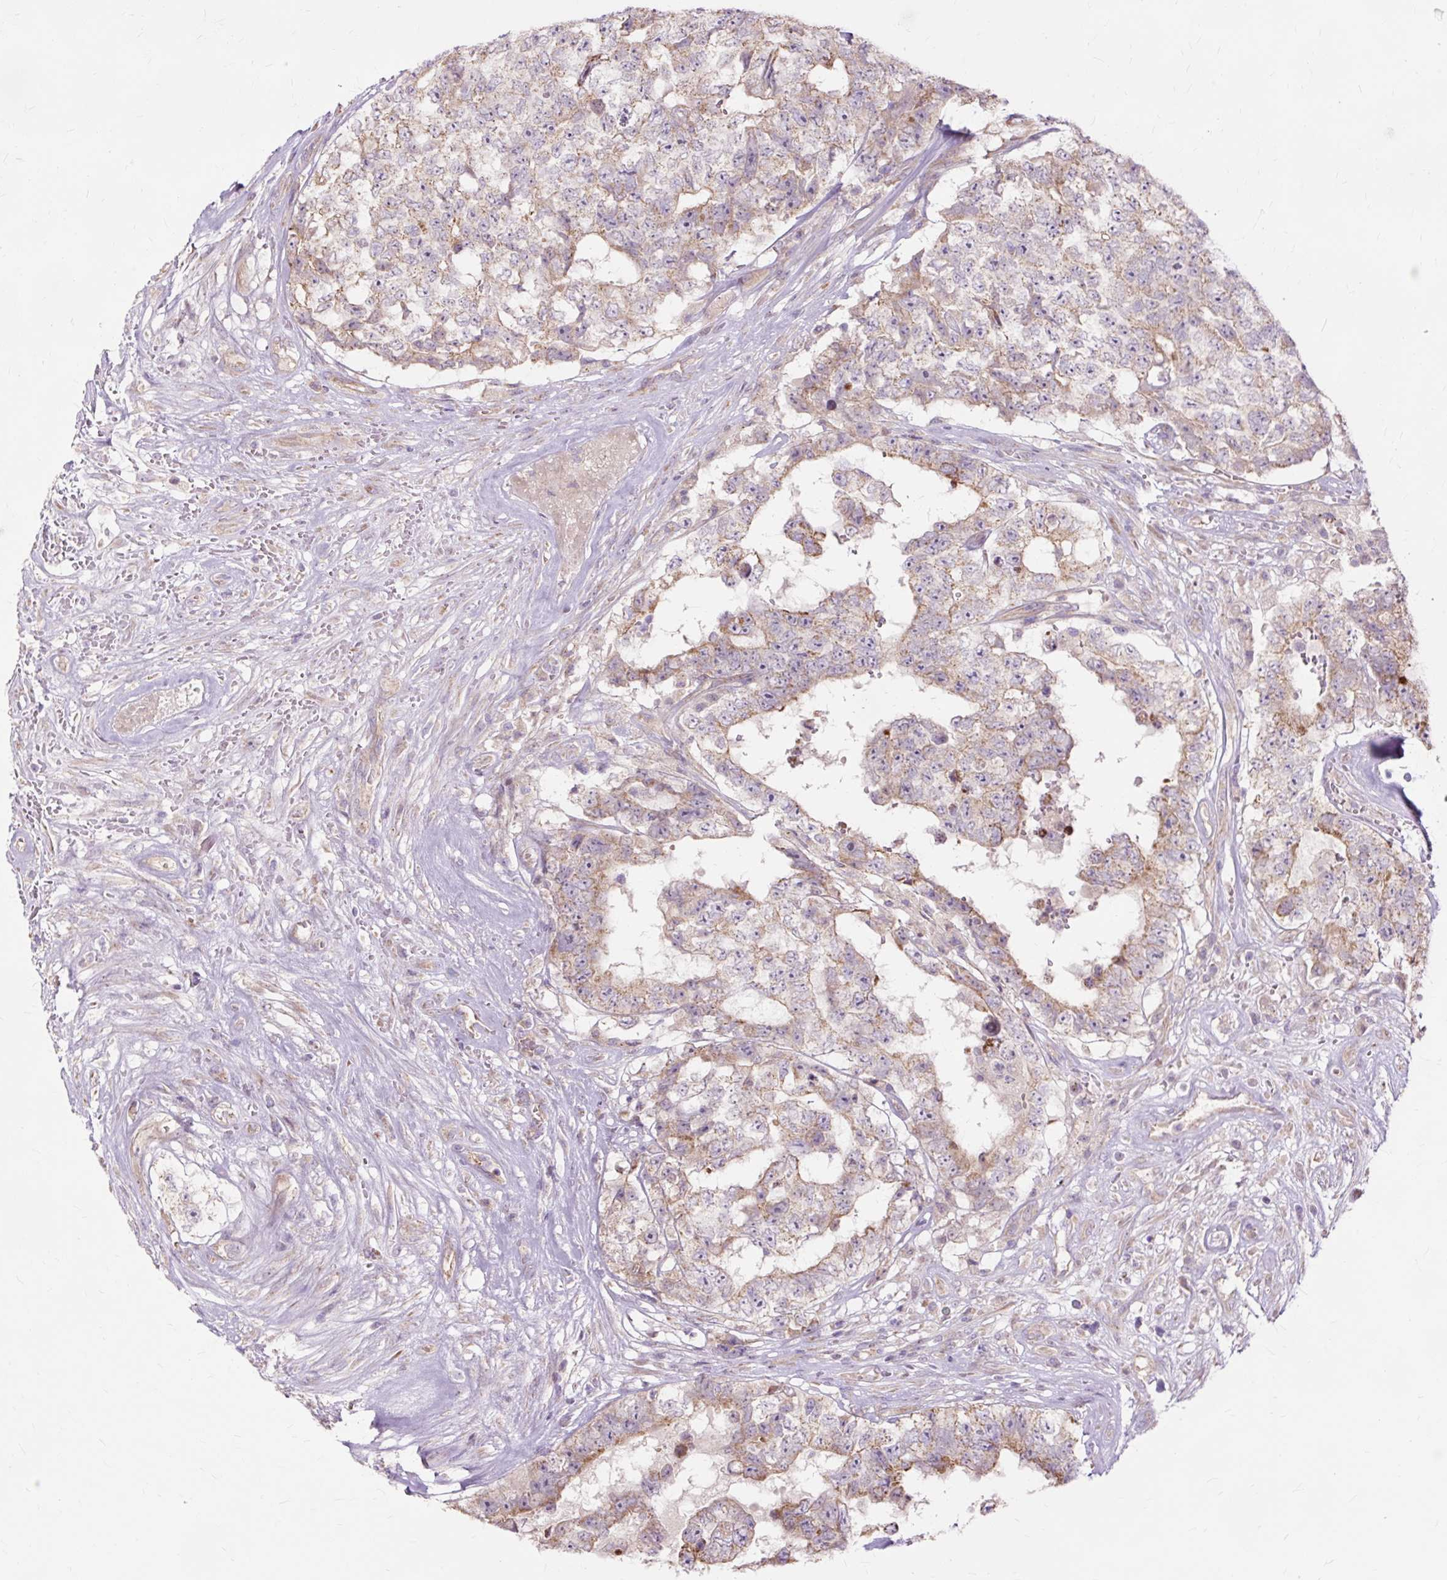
{"staining": {"intensity": "weak", "quantity": ">75%", "location": "cytoplasmic/membranous"}, "tissue": "testis cancer", "cell_type": "Tumor cells", "image_type": "cancer", "snomed": [{"axis": "morphology", "description": "Normal tissue, NOS"}, {"axis": "morphology", "description": "Carcinoma, Embryonal, NOS"}, {"axis": "topography", "description": "Testis"}, {"axis": "topography", "description": "Epididymis"}], "caption": "Protein expression analysis of human embryonal carcinoma (testis) reveals weak cytoplasmic/membranous positivity in approximately >75% of tumor cells.", "gene": "PDZD2", "patient": {"sex": "male", "age": 25}}